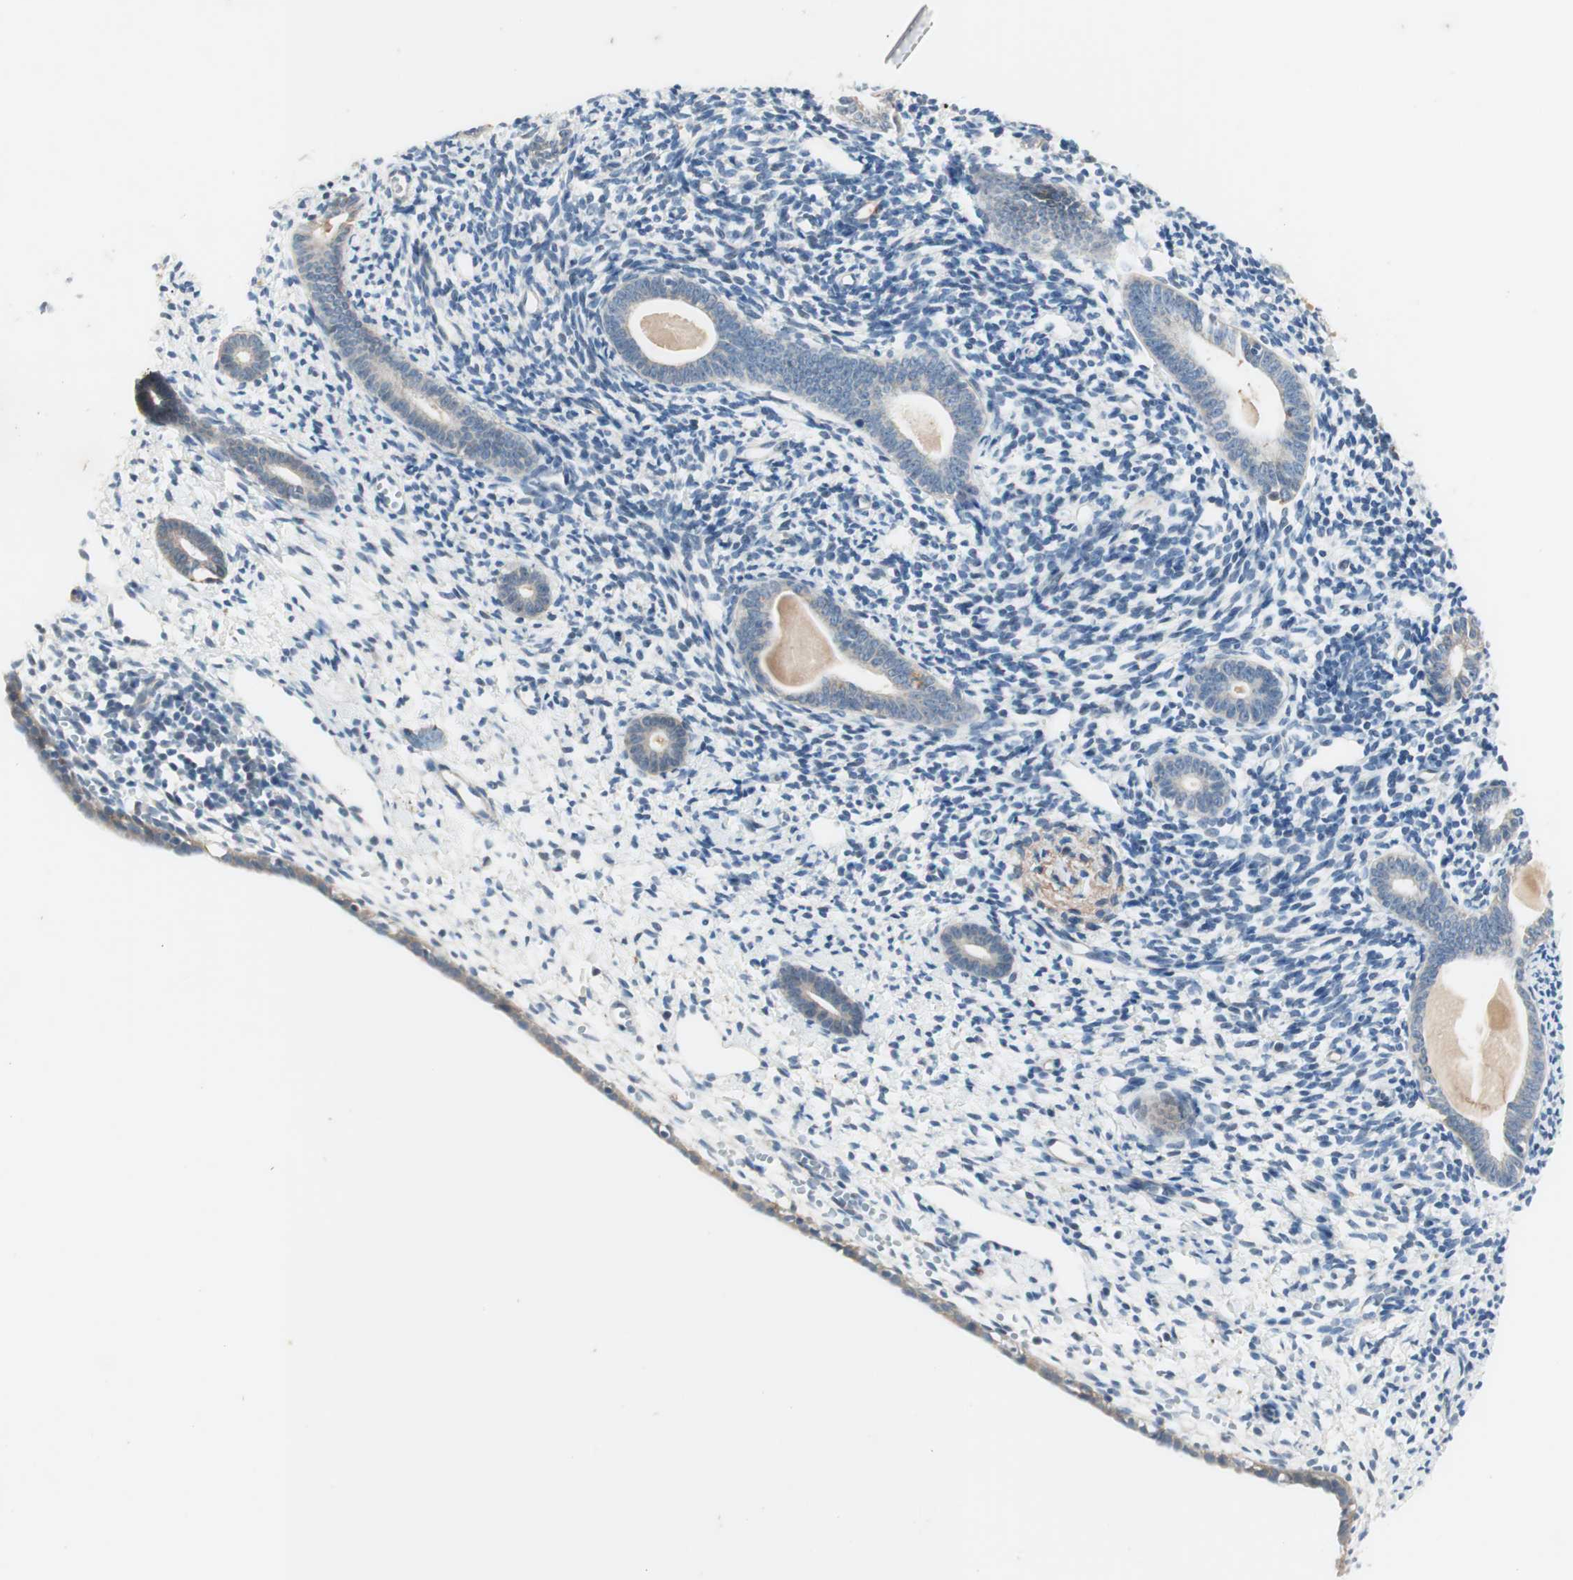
{"staining": {"intensity": "negative", "quantity": "none", "location": "none"}, "tissue": "endometrium", "cell_type": "Cells in endometrial stroma", "image_type": "normal", "snomed": [{"axis": "morphology", "description": "Normal tissue, NOS"}, {"axis": "topography", "description": "Endometrium"}], "caption": "DAB (3,3'-diaminobenzidine) immunohistochemical staining of normal human endometrium exhibits no significant positivity in cells in endometrial stroma.", "gene": "ITGB4", "patient": {"sex": "female", "age": 71}}